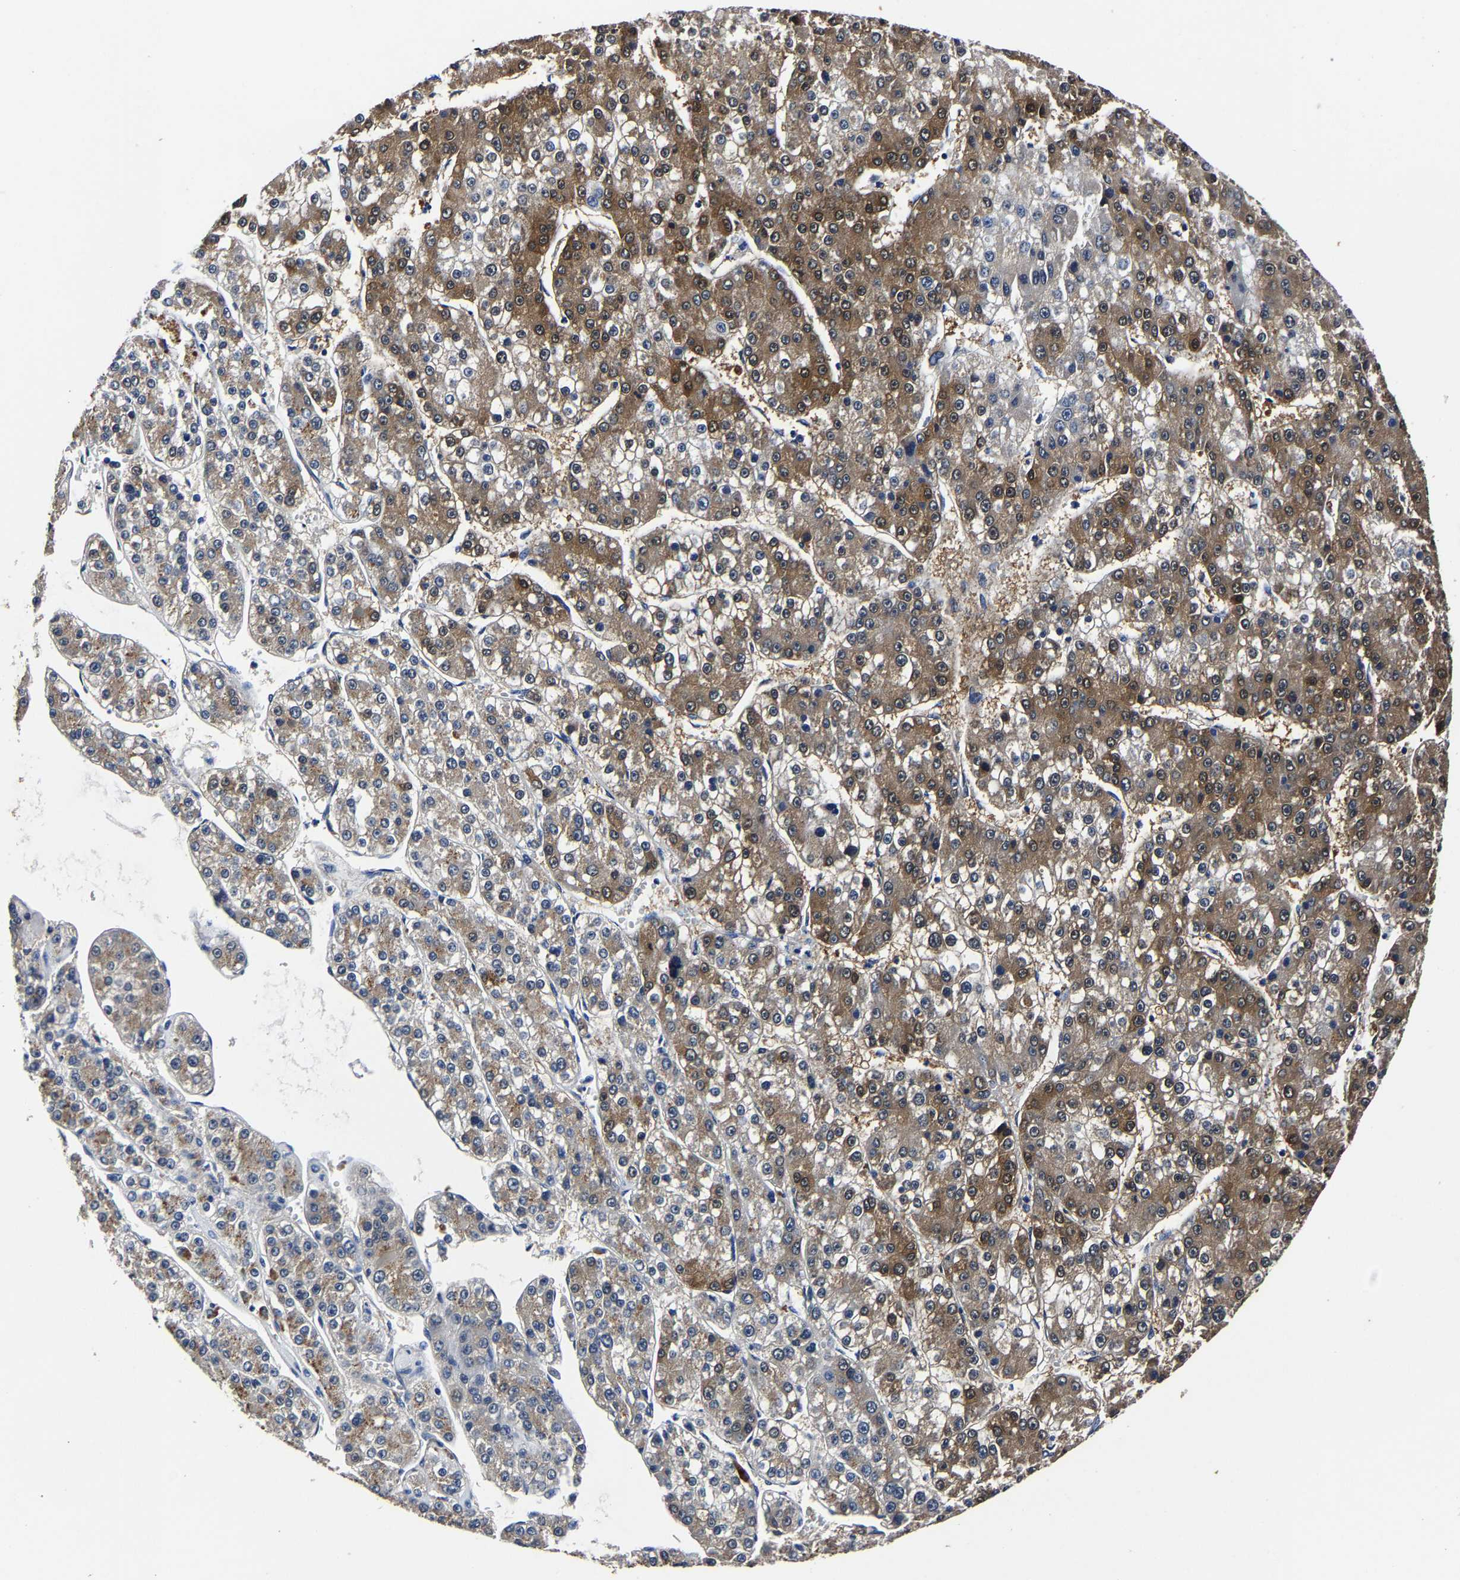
{"staining": {"intensity": "moderate", "quantity": "25%-75%", "location": "cytoplasmic/membranous"}, "tissue": "liver cancer", "cell_type": "Tumor cells", "image_type": "cancer", "snomed": [{"axis": "morphology", "description": "Carcinoma, Hepatocellular, NOS"}, {"axis": "topography", "description": "Liver"}], "caption": "Immunohistochemistry of liver cancer (hepatocellular carcinoma) demonstrates medium levels of moderate cytoplasmic/membranous expression in approximately 25%-75% of tumor cells.", "gene": "PSPH", "patient": {"sex": "female", "age": 73}}